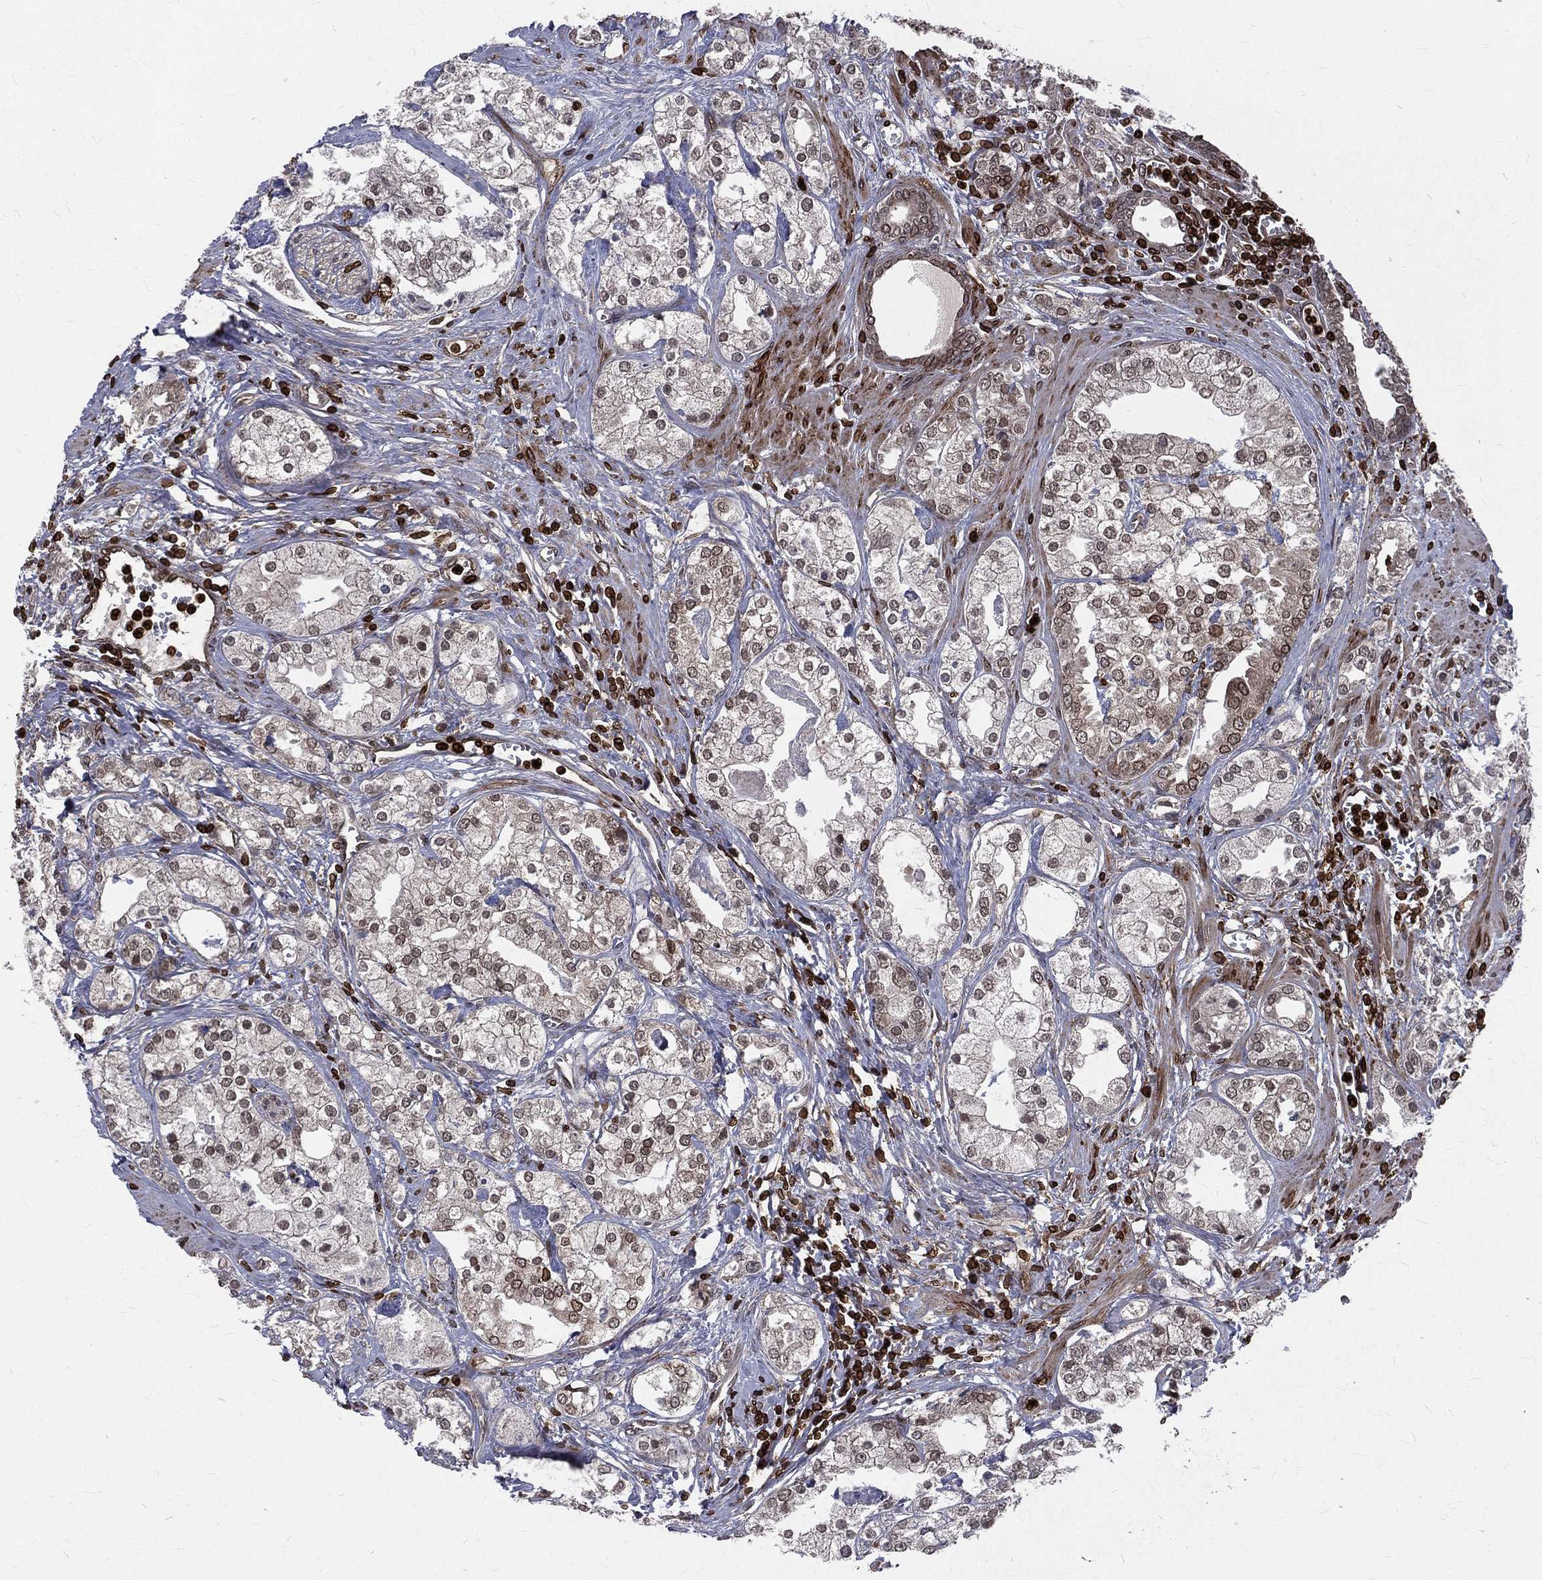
{"staining": {"intensity": "moderate", "quantity": "<25%", "location": "cytoplasmic/membranous,nuclear"}, "tissue": "prostate cancer", "cell_type": "Tumor cells", "image_type": "cancer", "snomed": [{"axis": "morphology", "description": "Adenocarcinoma, NOS"}, {"axis": "topography", "description": "Prostate and seminal vesicle, NOS"}, {"axis": "topography", "description": "Prostate"}], "caption": "Immunohistochemistry (IHC) histopathology image of human prostate cancer stained for a protein (brown), which shows low levels of moderate cytoplasmic/membranous and nuclear expression in about <25% of tumor cells.", "gene": "LBR", "patient": {"sex": "male", "age": 62}}